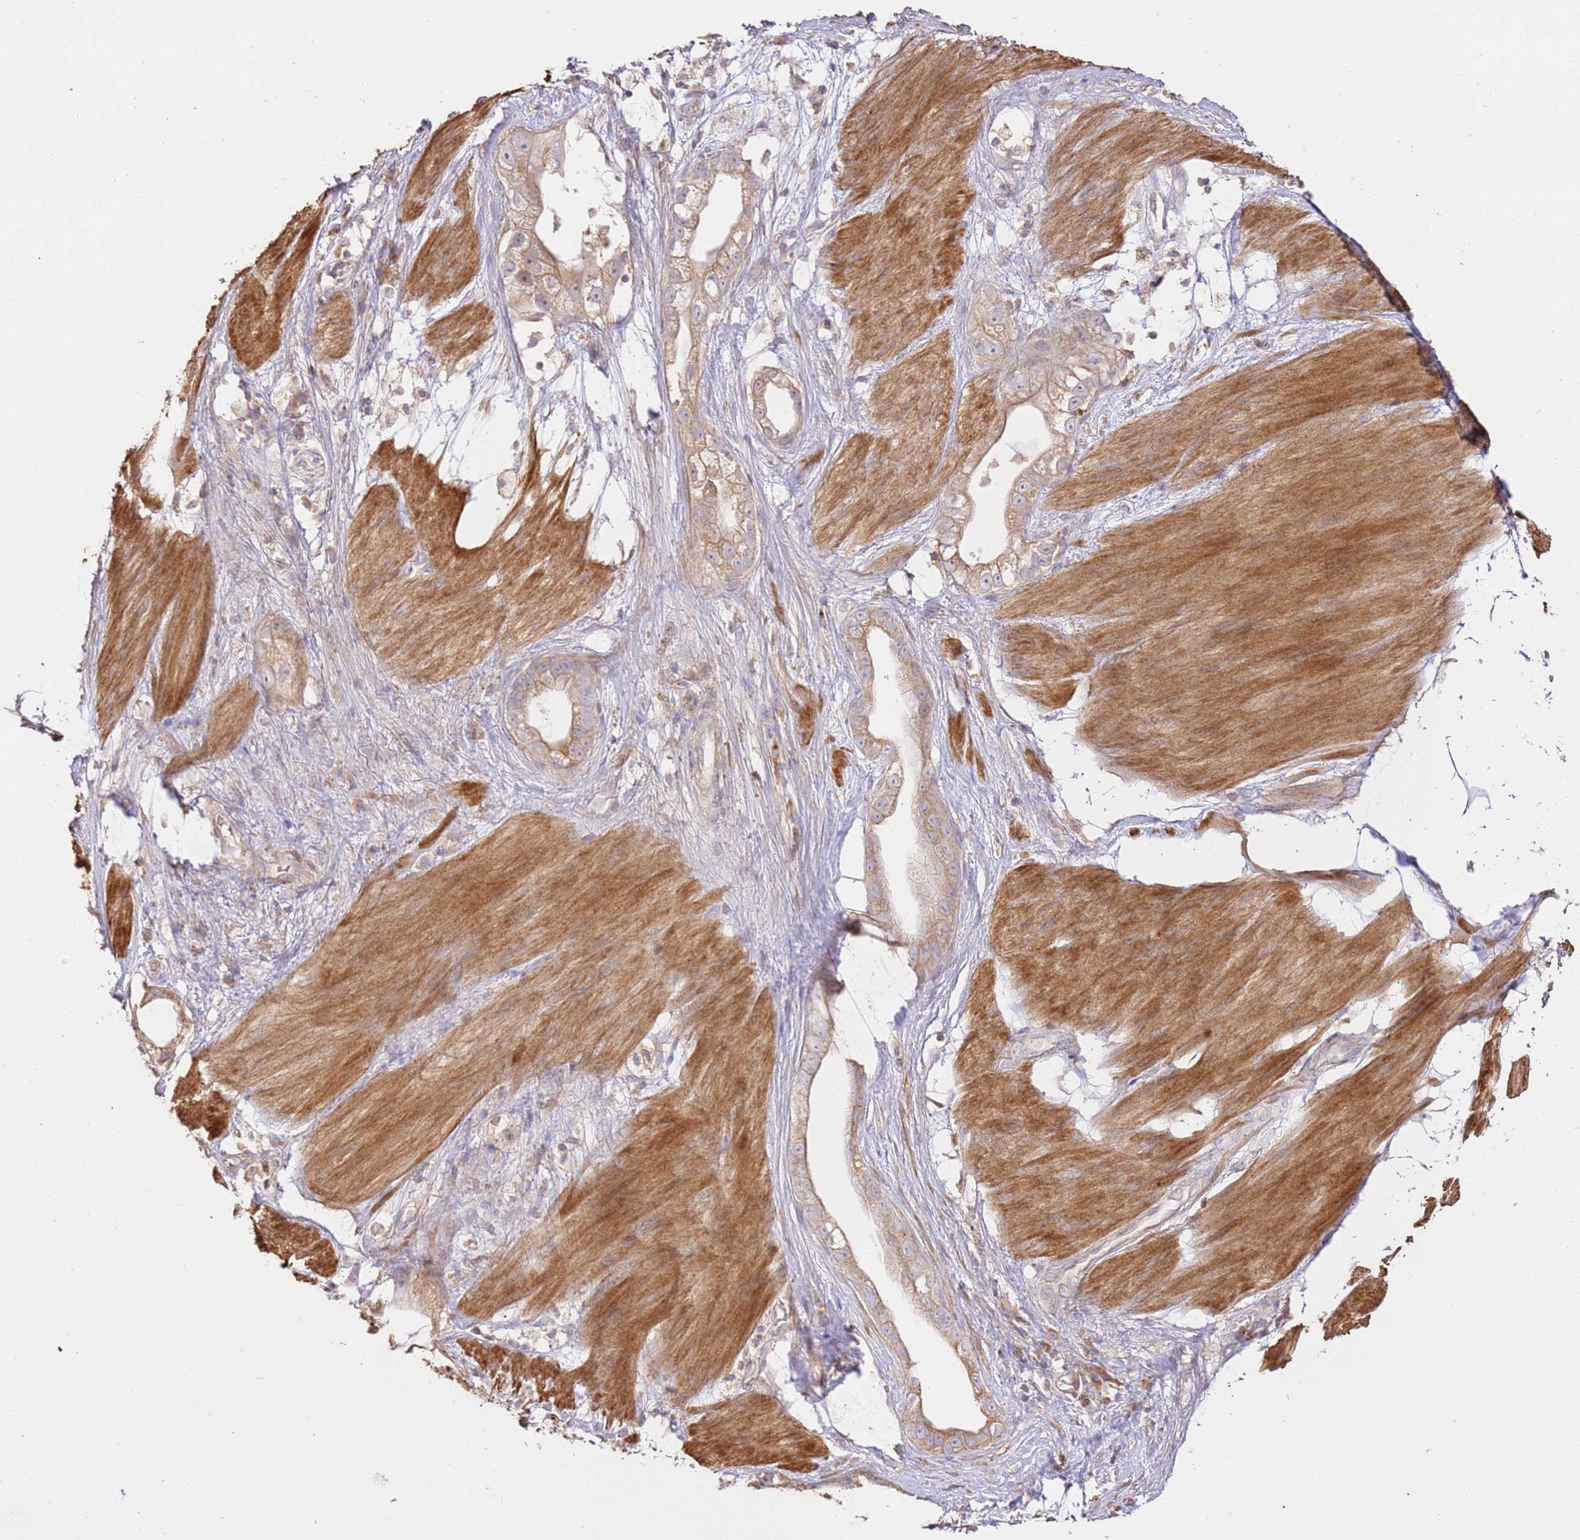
{"staining": {"intensity": "moderate", "quantity": ">75%", "location": "cytoplasmic/membranous"}, "tissue": "stomach cancer", "cell_type": "Tumor cells", "image_type": "cancer", "snomed": [{"axis": "morphology", "description": "Adenocarcinoma, NOS"}, {"axis": "topography", "description": "Stomach"}], "caption": "Immunohistochemistry micrograph of neoplastic tissue: human stomach cancer (adenocarcinoma) stained using IHC displays medium levels of moderate protein expression localized specifically in the cytoplasmic/membranous of tumor cells, appearing as a cytoplasmic/membranous brown color.", "gene": "CEP55", "patient": {"sex": "male", "age": 55}}